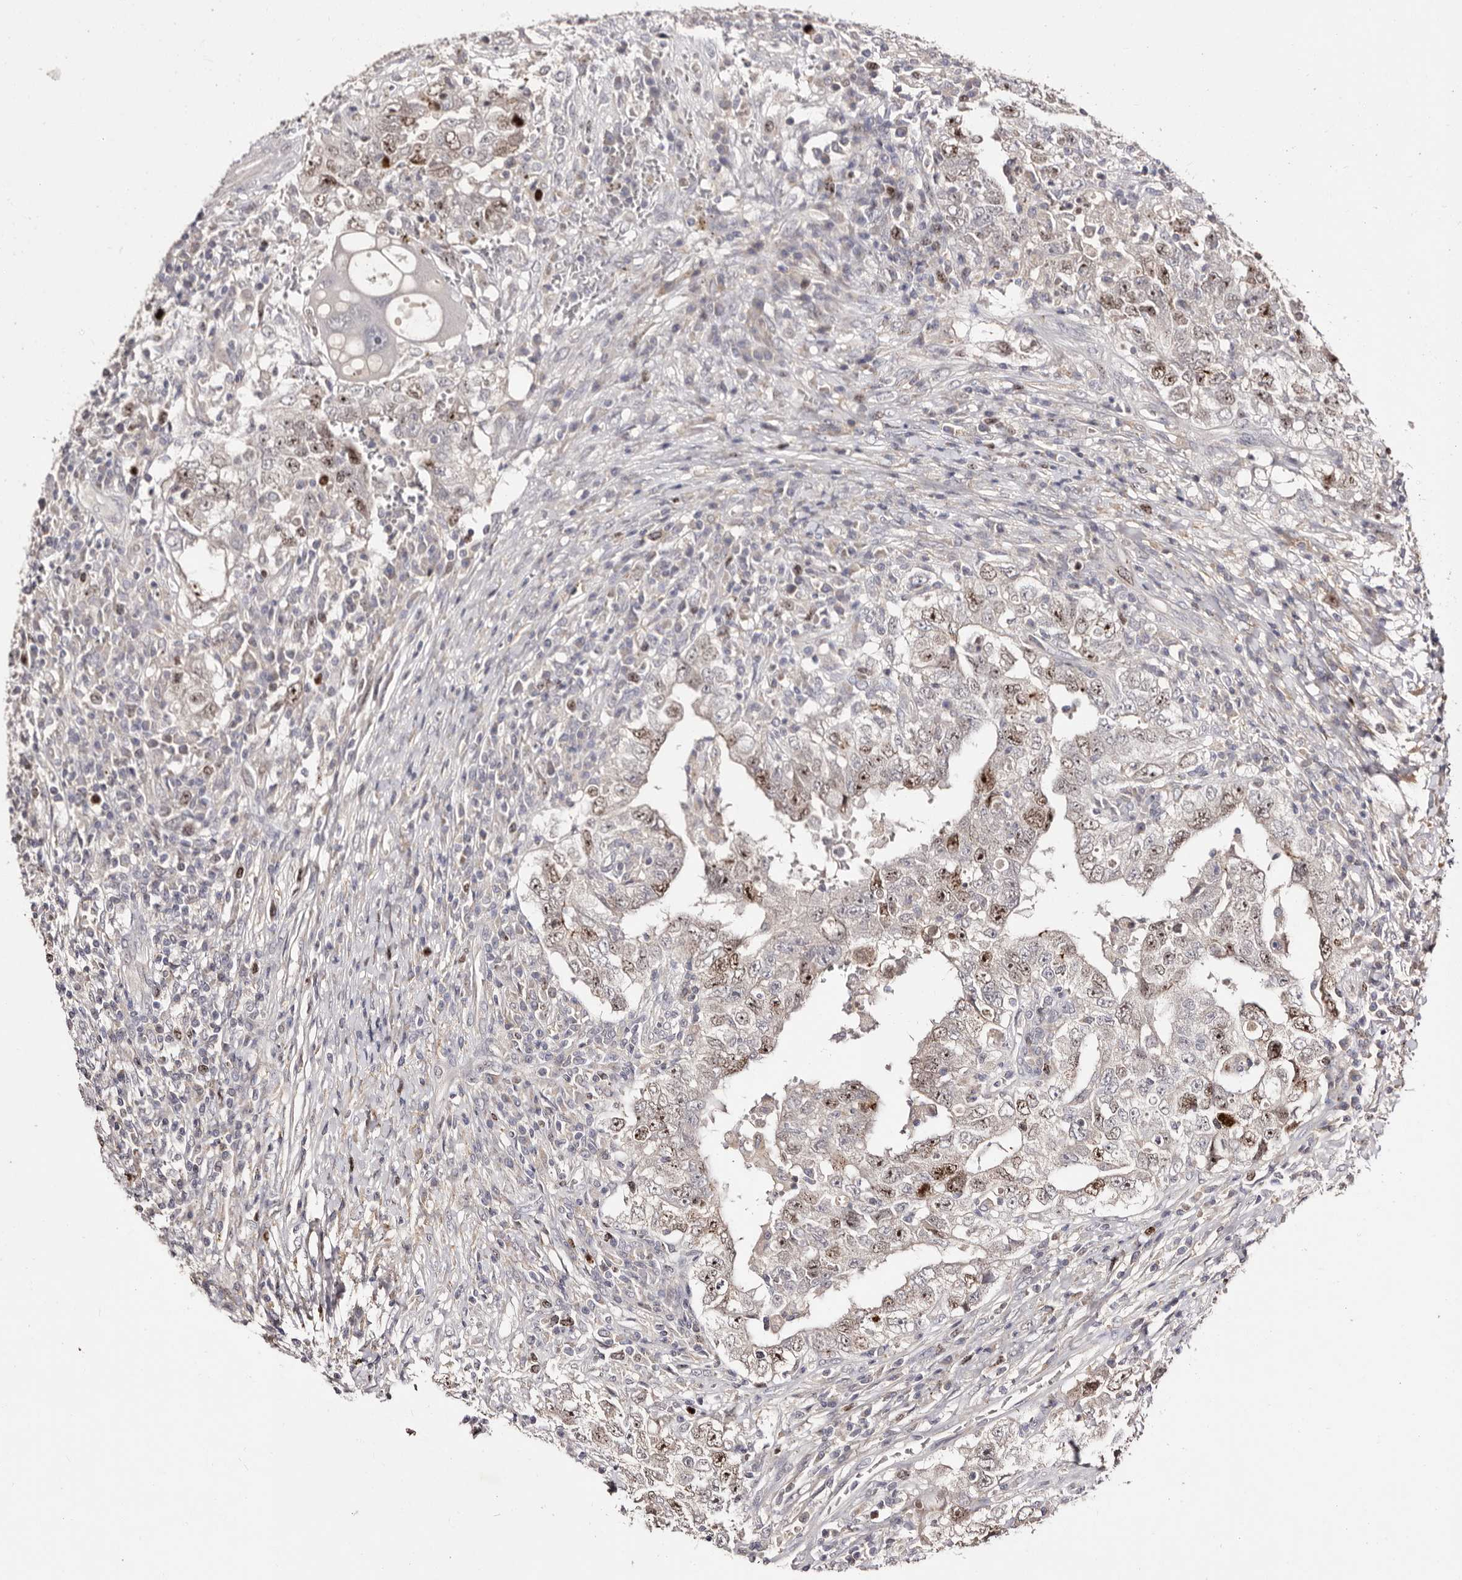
{"staining": {"intensity": "moderate", "quantity": ">75%", "location": "nuclear"}, "tissue": "testis cancer", "cell_type": "Tumor cells", "image_type": "cancer", "snomed": [{"axis": "morphology", "description": "Carcinoma, Embryonal, NOS"}, {"axis": "topography", "description": "Testis"}], "caption": "Testis cancer (embryonal carcinoma) tissue reveals moderate nuclear staining in approximately >75% of tumor cells, visualized by immunohistochemistry.", "gene": "CDCA8", "patient": {"sex": "male", "age": 26}}